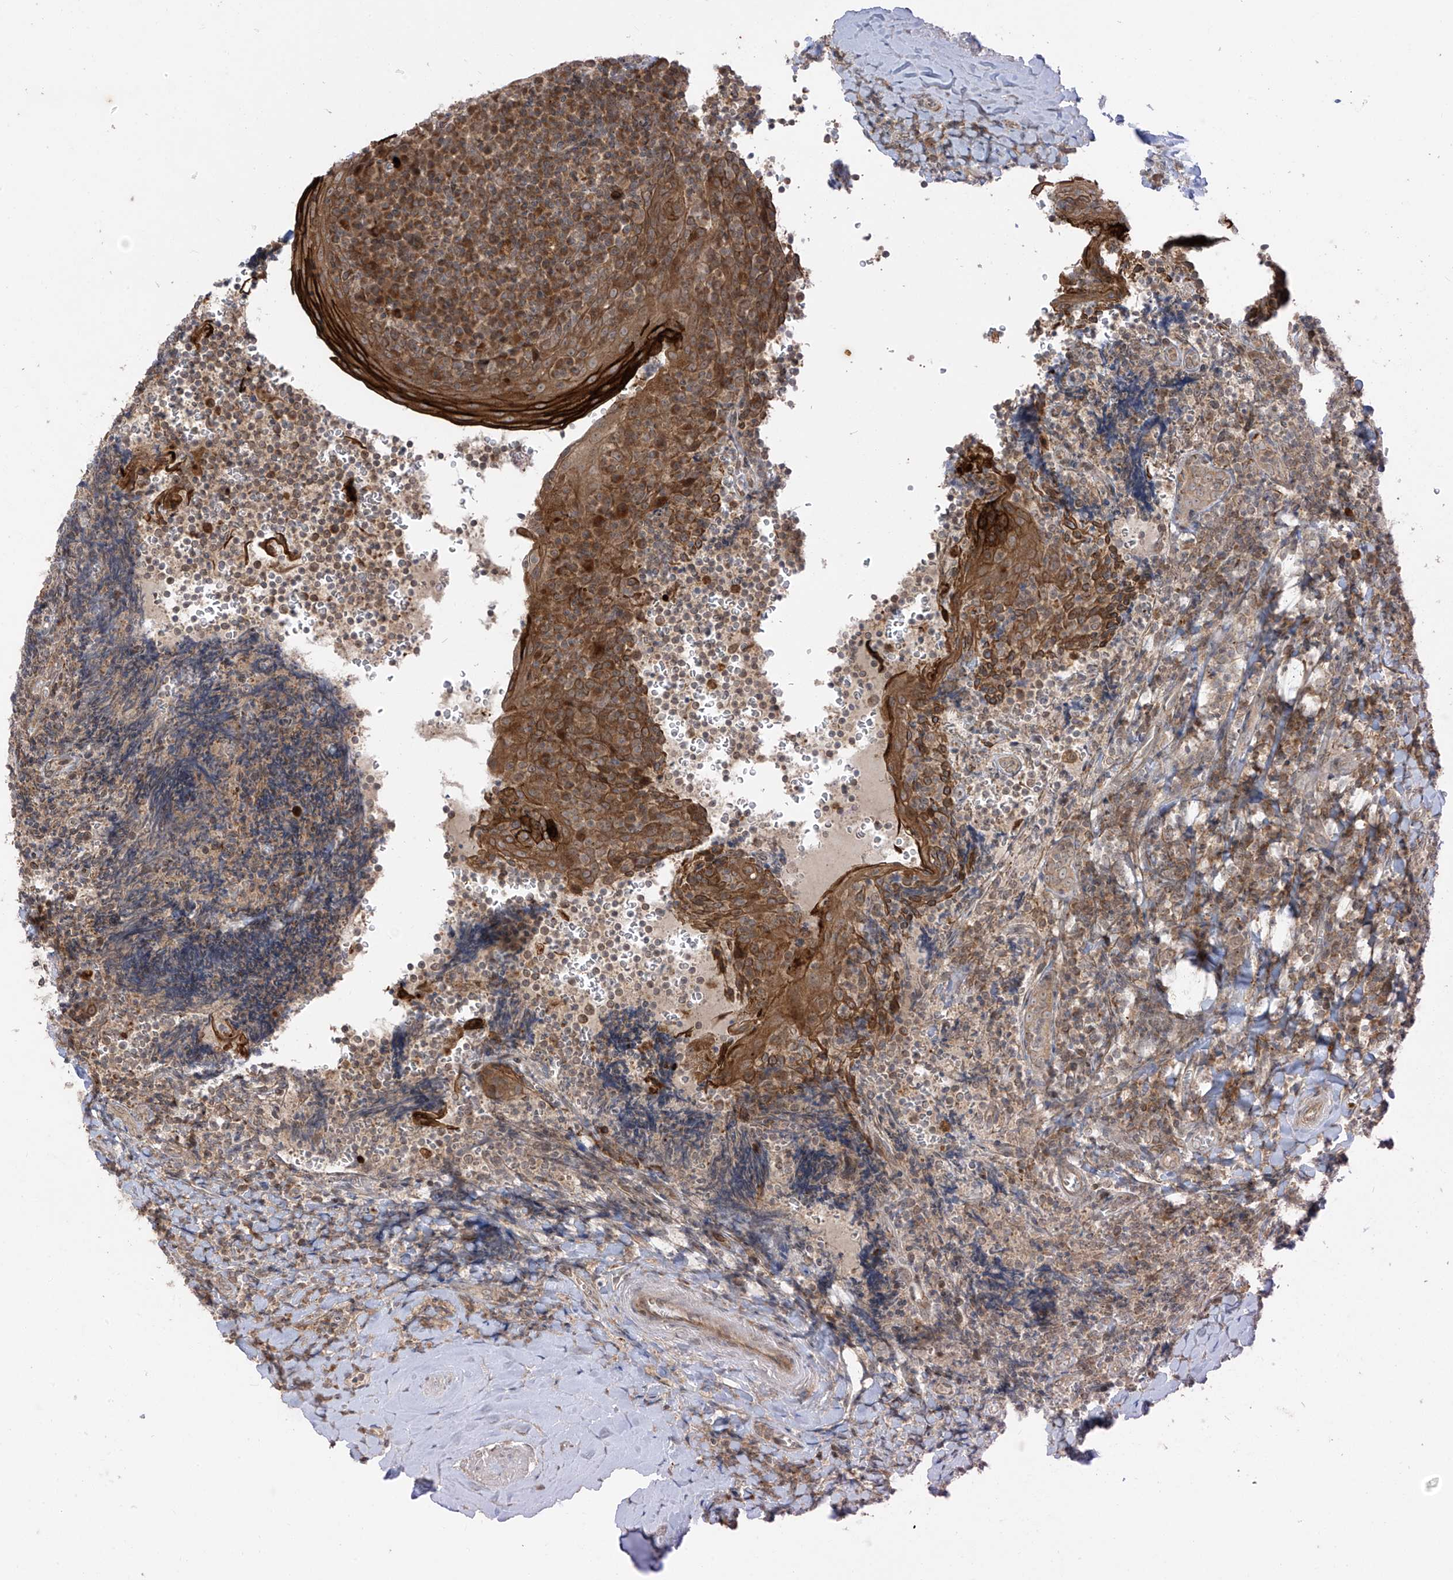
{"staining": {"intensity": "moderate", "quantity": ">75%", "location": "cytoplasmic/membranous"}, "tissue": "tonsil", "cell_type": "Germinal center cells", "image_type": "normal", "snomed": [{"axis": "morphology", "description": "Normal tissue, NOS"}, {"axis": "topography", "description": "Tonsil"}], "caption": "Immunohistochemical staining of benign human tonsil exhibits medium levels of moderate cytoplasmic/membranous positivity in about >75% of germinal center cells.", "gene": "PDE11A", "patient": {"sex": "male", "age": 27}}